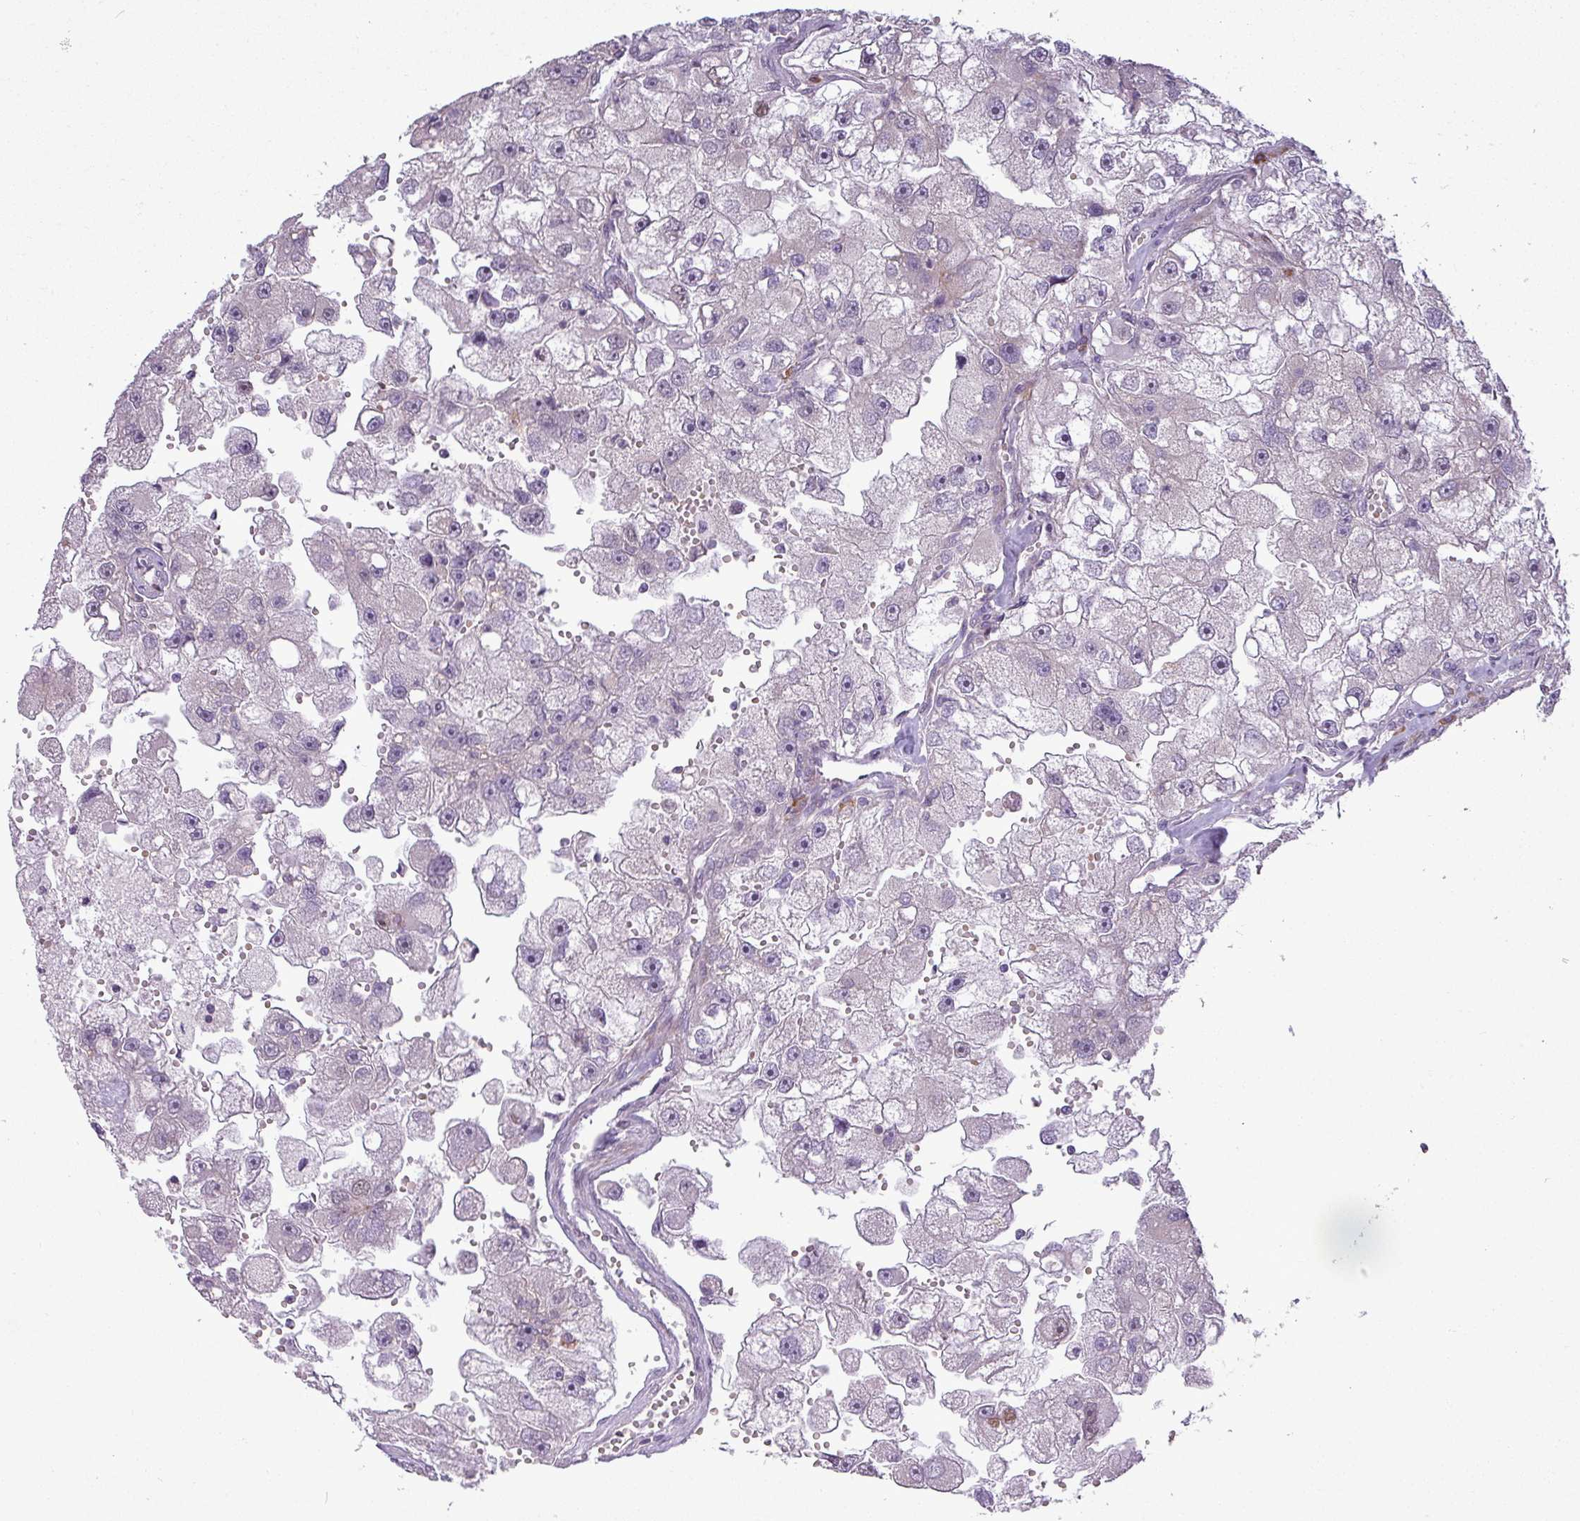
{"staining": {"intensity": "negative", "quantity": "none", "location": "none"}, "tissue": "renal cancer", "cell_type": "Tumor cells", "image_type": "cancer", "snomed": [{"axis": "morphology", "description": "Adenocarcinoma, NOS"}, {"axis": "topography", "description": "Kidney"}], "caption": "Tumor cells show no significant protein staining in renal cancer.", "gene": "TPRA1", "patient": {"sex": "male", "age": 63}}